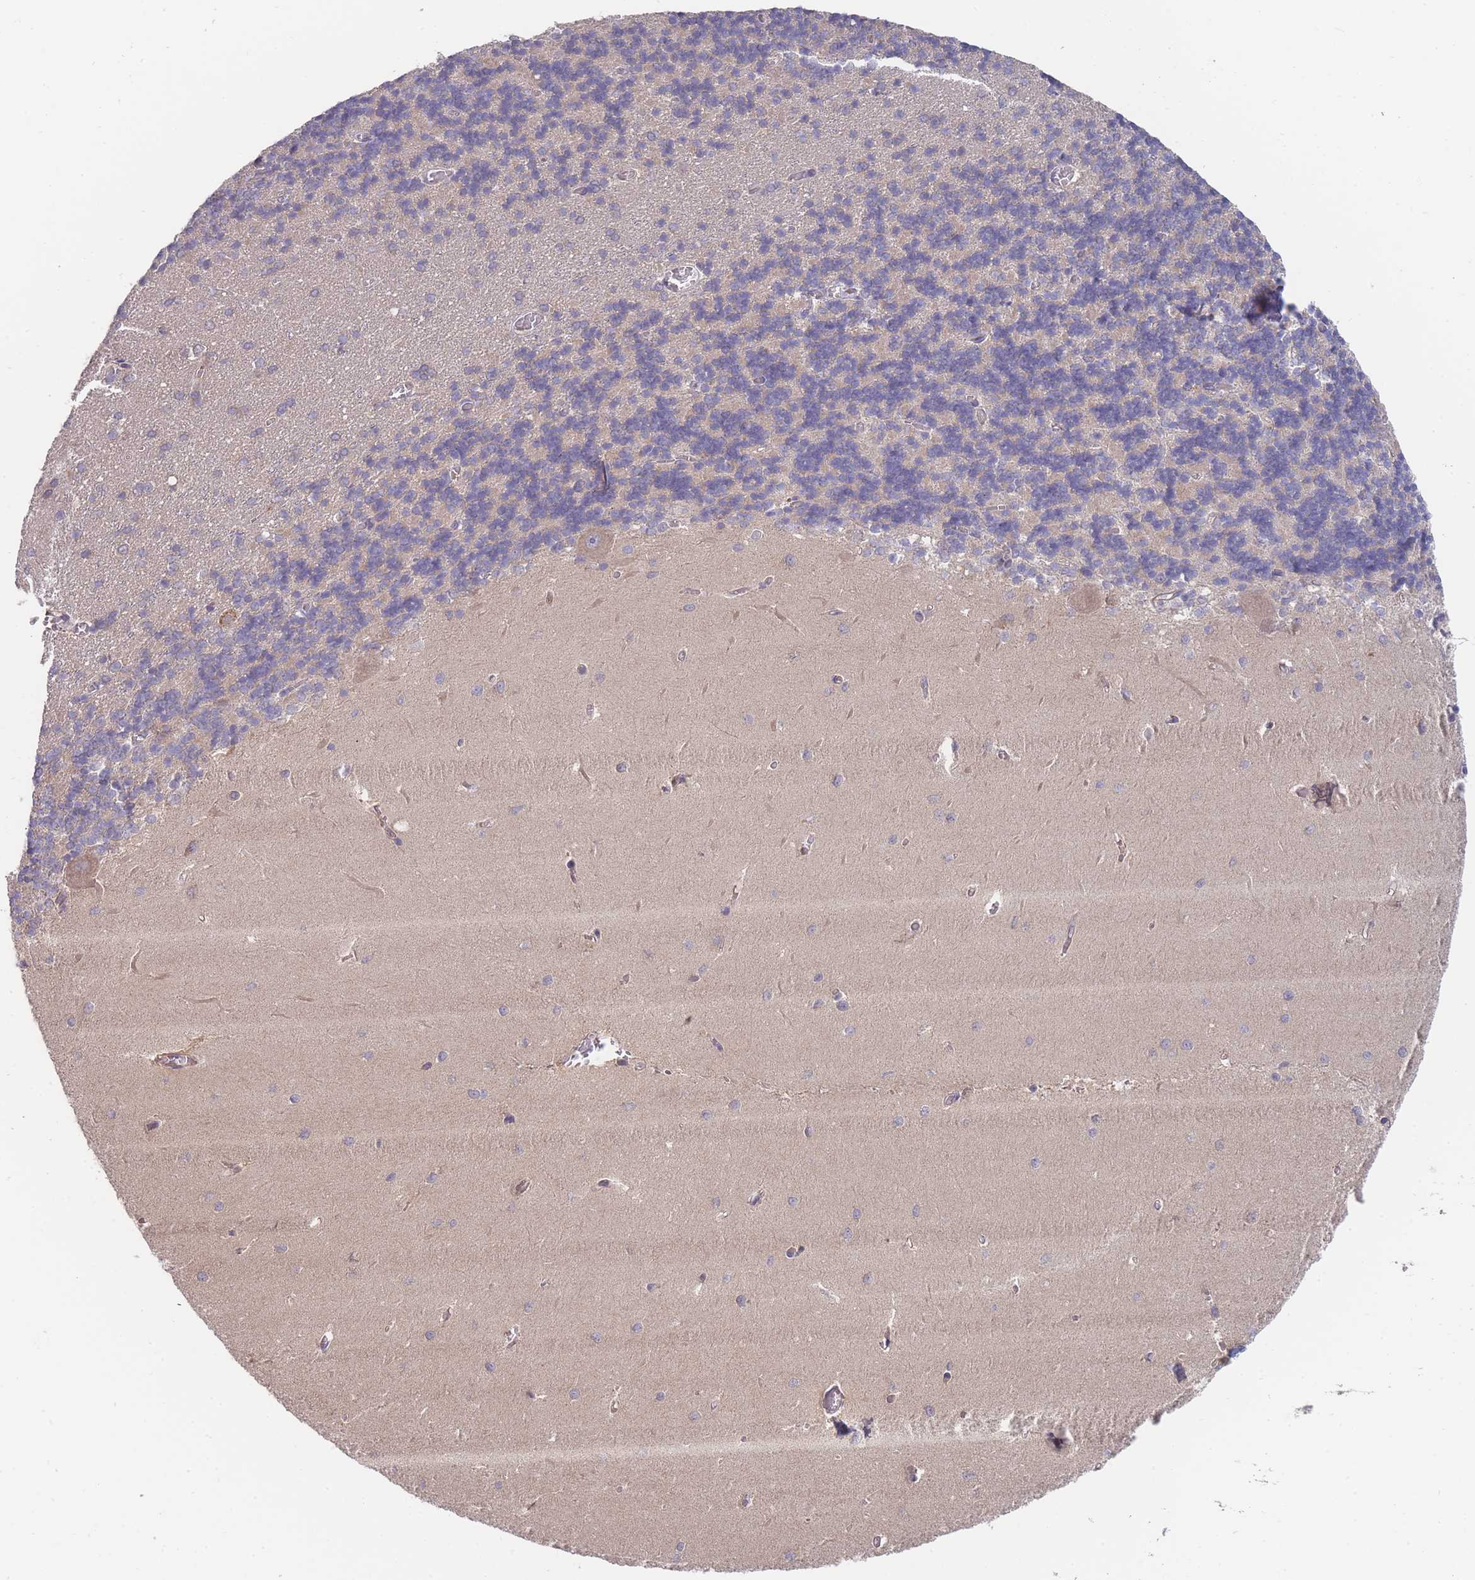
{"staining": {"intensity": "weak", "quantity": "25%-75%", "location": "cytoplasmic/membranous"}, "tissue": "cerebellum", "cell_type": "Cells in granular layer", "image_type": "normal", "snomed": [{"axis": "morphology", "description": "Normal tissue, NOS"}, {"axis": "topography", "description": "Cerebellum"}], "caption": "IHC micrograph of unremarkable human cerebellum stained for a protein (brown), which shows low levels of weak cytoplasmic/membranous expression in approximately 25%-75% of cells in granular layer.", "gene": "MRPS18B", "patient": {"sex": "male", "age": 37}}